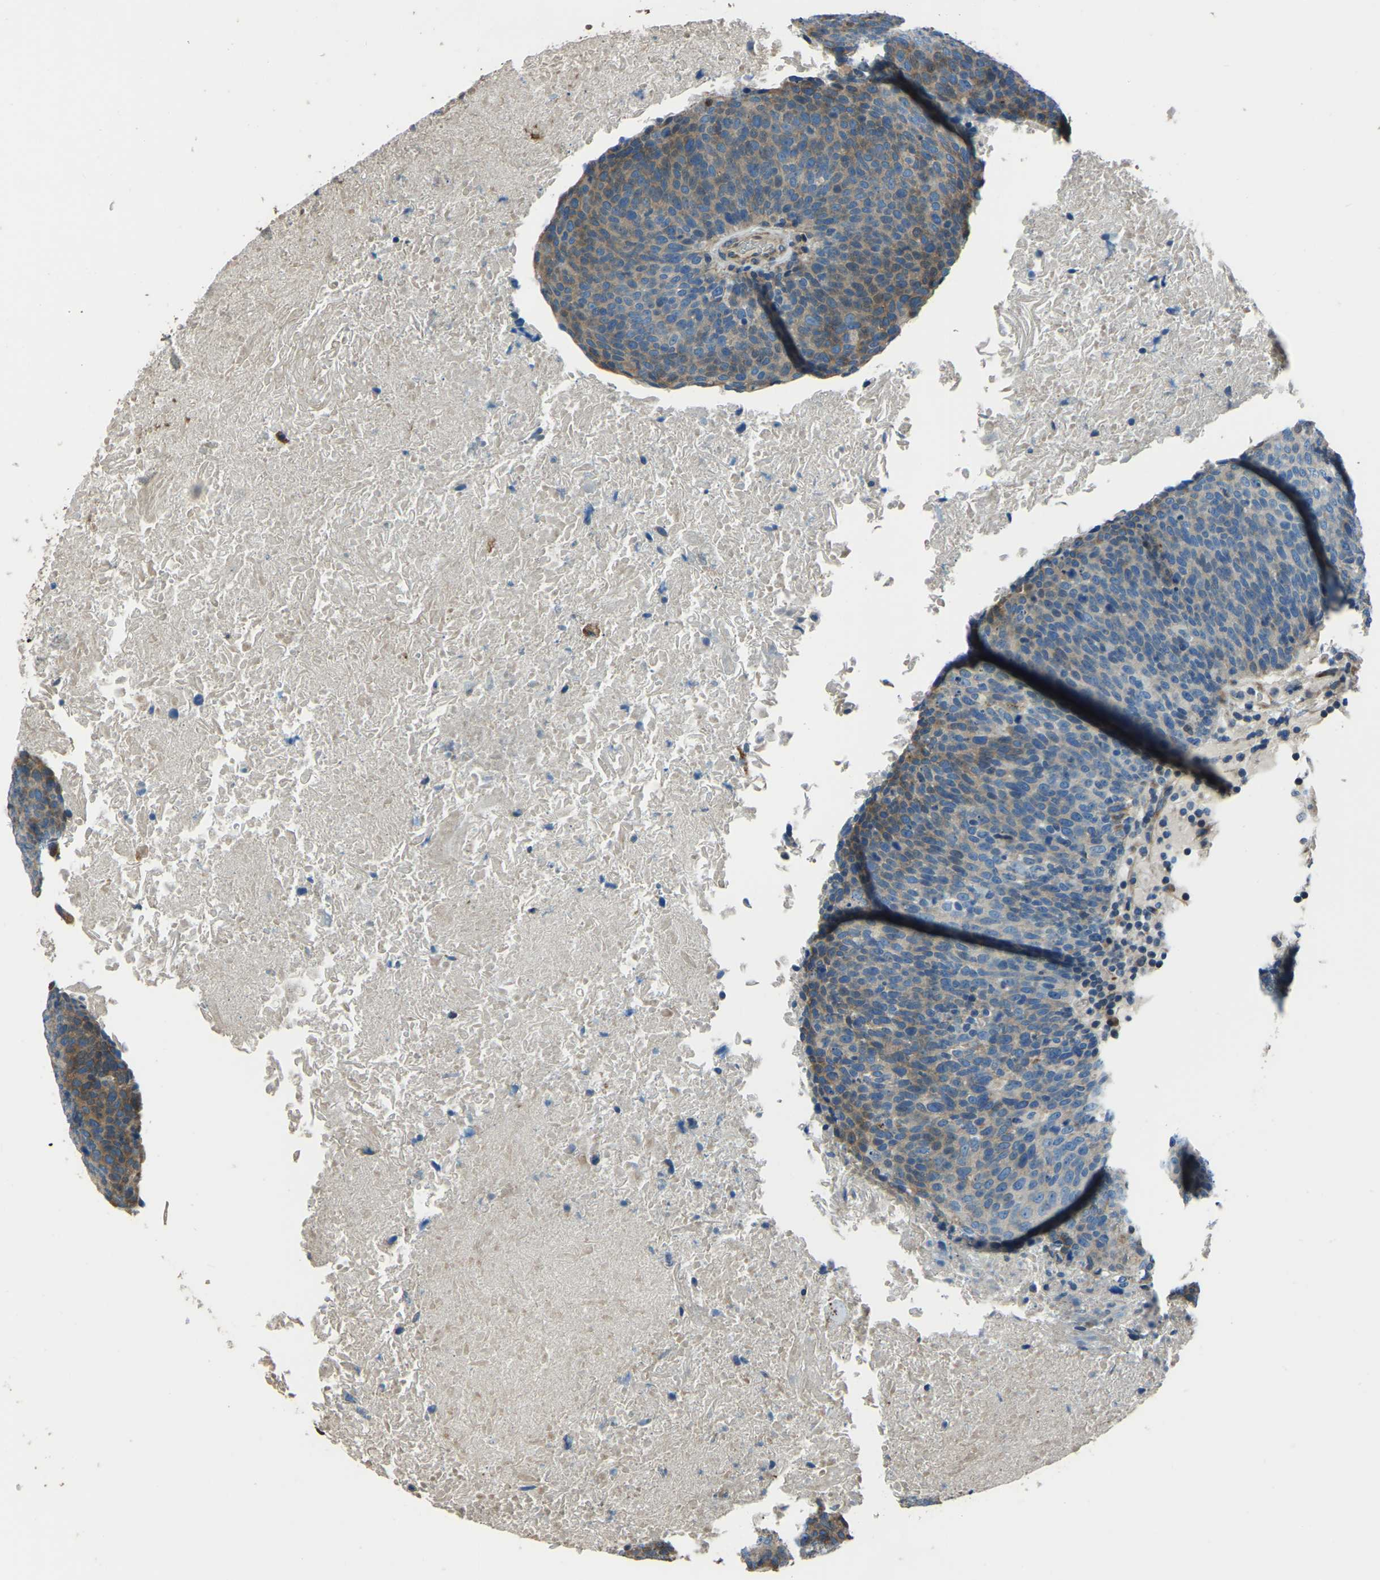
{"staining": {"intensity": "moderate", "quantity": "<25%", "location": "cytoplasmic/membranous"}, "tissue": "head and neck cancer", "cell_type": "Tumor cells", "image_type": "cancer", "snomed": [{"axis": "morphology", "description": "Squamous cell carcinoma, NOS"}, {"axis": "morphology", "description": "Squamous cell carcinoma, metastatic, NOS"}, {"axis": "topography", "description": "Lymph node"}, {"axis": "topography", "description": "Head-Neck"}], "caption": "Brown immunohistochemical staining in head and neck cancer shows moderate cytoplasmic/membranous positivity in approximately <25% of tumor cells.", "gene": "COL3A1", "patient": {"sex": "male", "age": 62}}